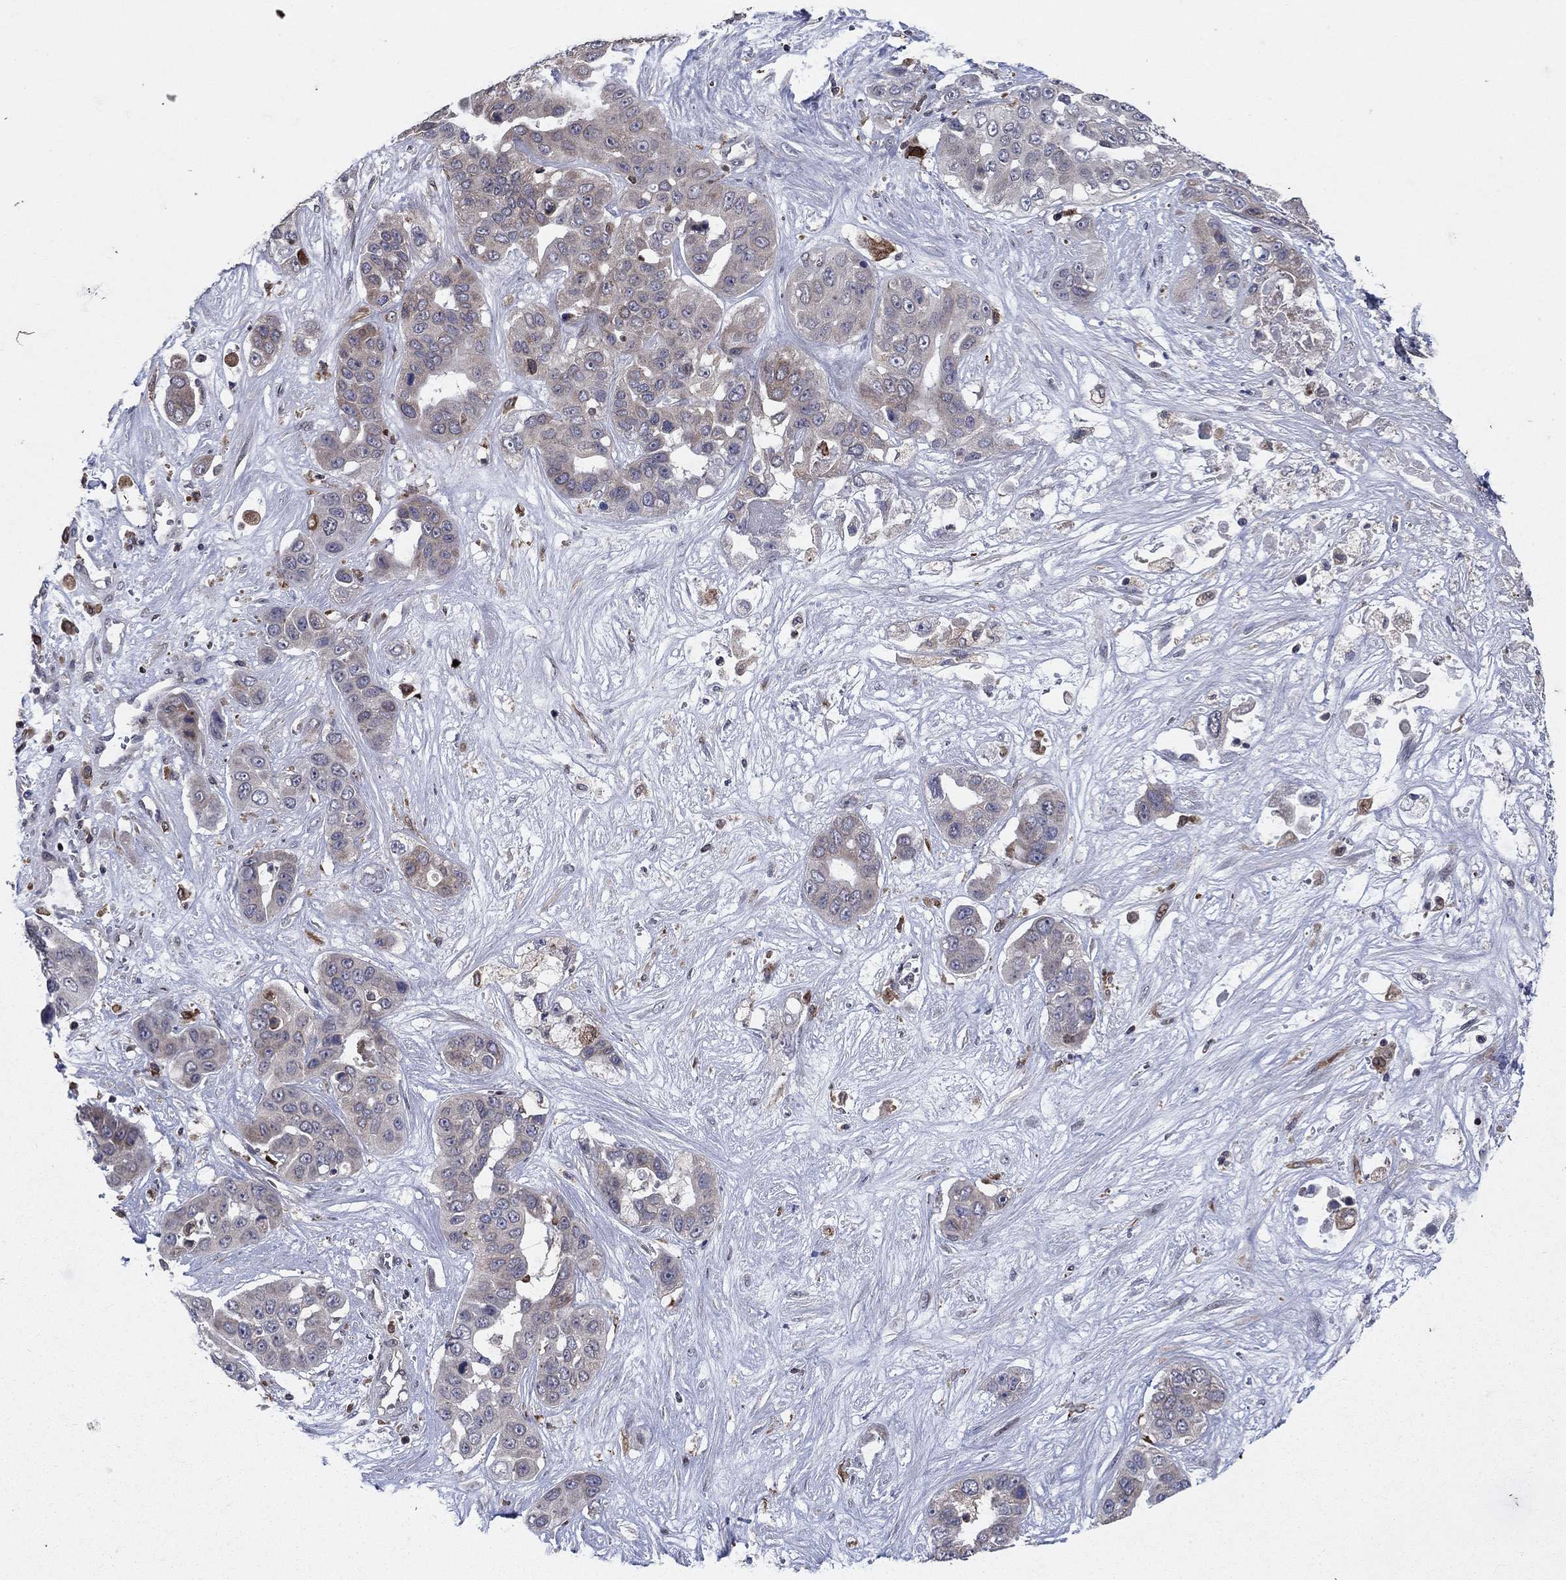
{"staining": {"intensity": "moderate", "quantity": "<25%", "location": "cytoplasmic/membranous"}, "tissue": "liver cancer", "cell_type": "Tumor cells", "image_type": "cancer", "snomed": [{"axis": "morphology", "description": "Cholangiocarcinoma"}, {"axis": "topography", "description": "Liver"}], "caption": "IHC of human liver cancer (cholangiocarcinoma) displays low levels of moderate cytoplasmic/membranous staining in about <25% of tumor cells.", "gene": "DHRS7", "patient": {"sex": "female", "age": 52}}